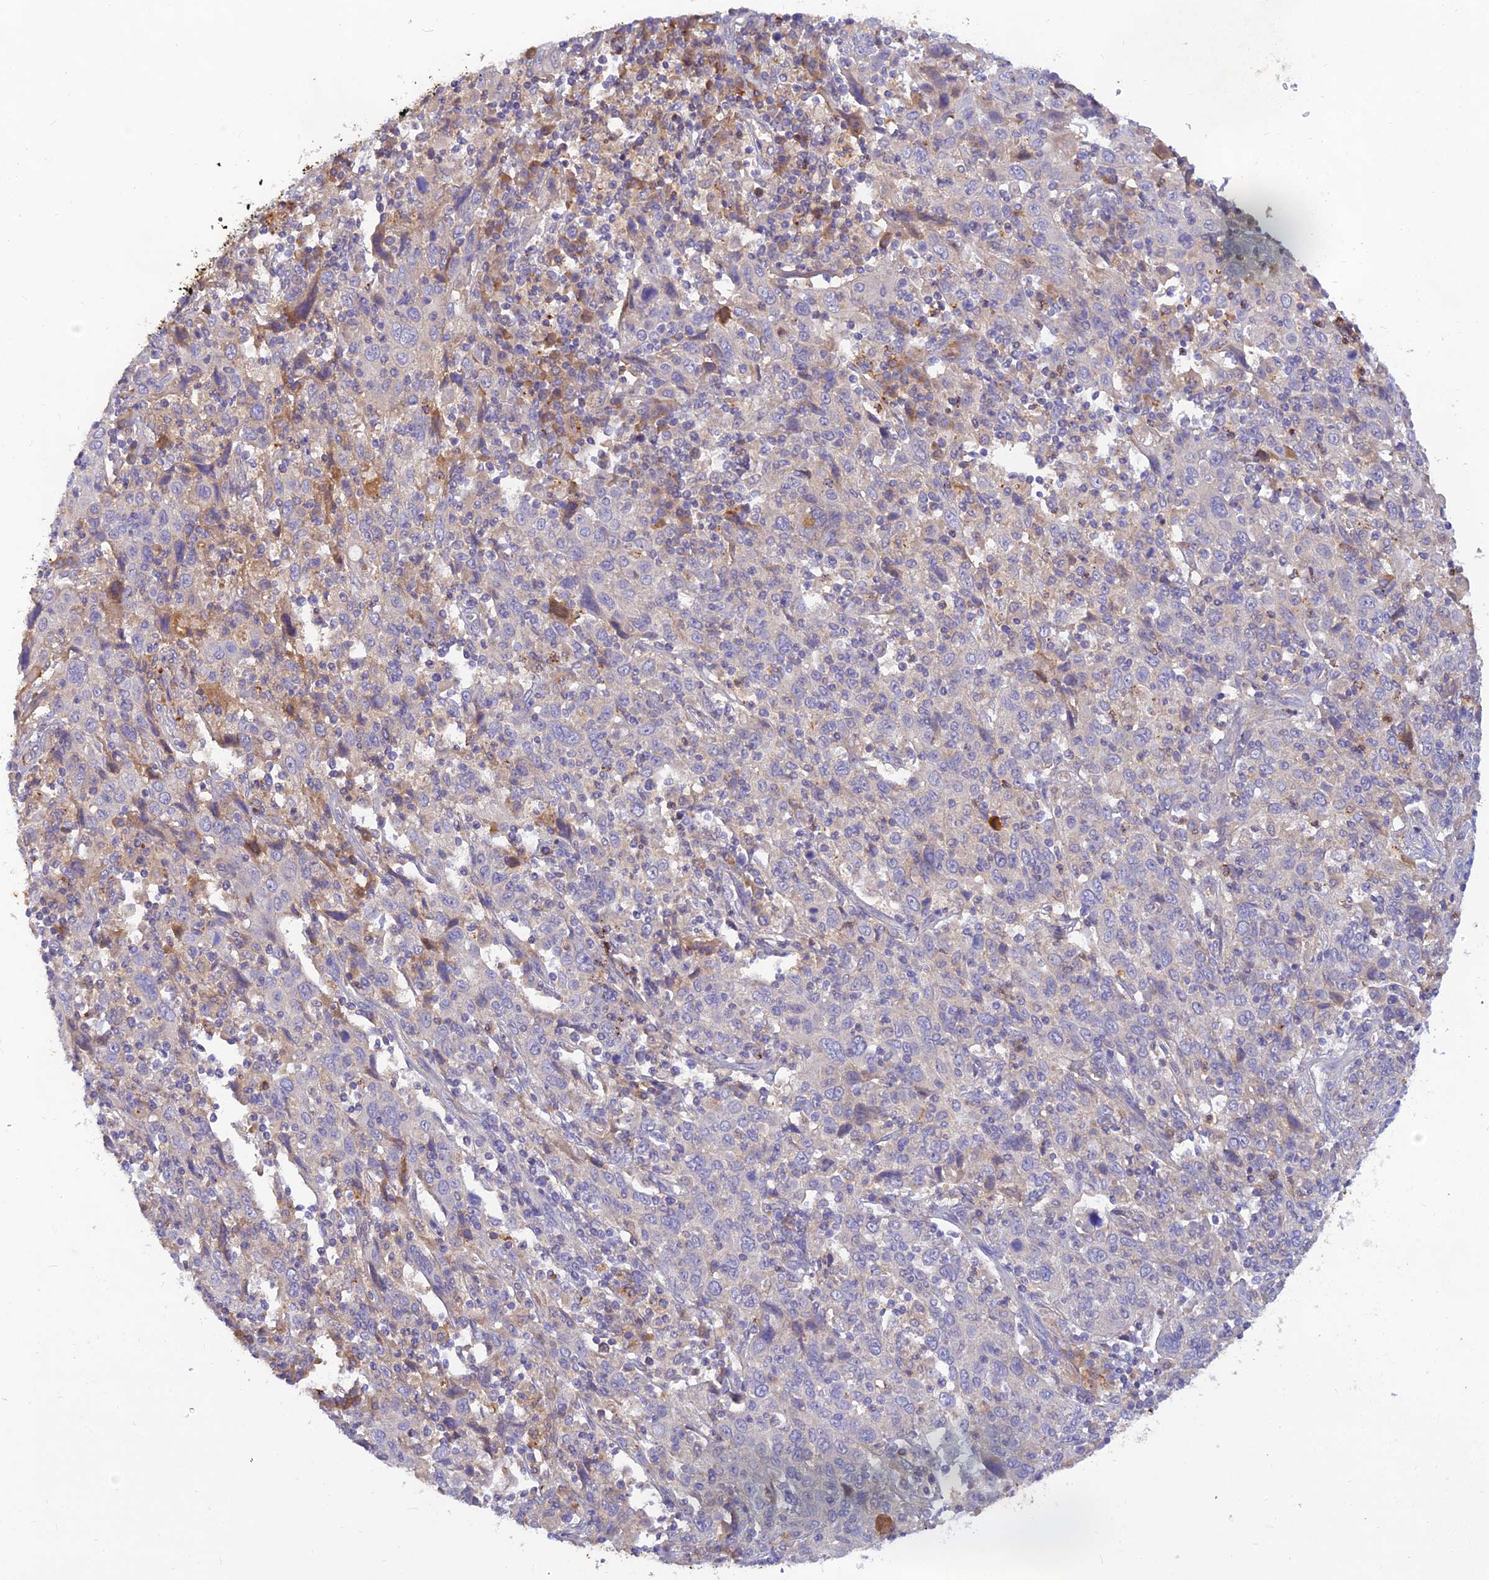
{"staining": {"intensity": "negative", "quantity": "none", "location": "none"}, "tissue": "cervical cancer", "cell_type": "Tumor cells", "image_type": "cancer", "snomed": [{"axis": "morphology", "description": "Squamous cell carcinoma, NOS"}, {"axis": "topography", "description": "Cervix"}], "caption": "Immunohistochemistry histopathology image of neoplastic tissue: cervical cancer (squamous cell carcinoma) stained with DAB (3,3'-diaminobenzidine) reveals no significant protein staining in tumor cells. (DAB immunohistochemistry, high magnification).", "gene": "ACSM5", "patient": {"sex": "female", "age": 46}}